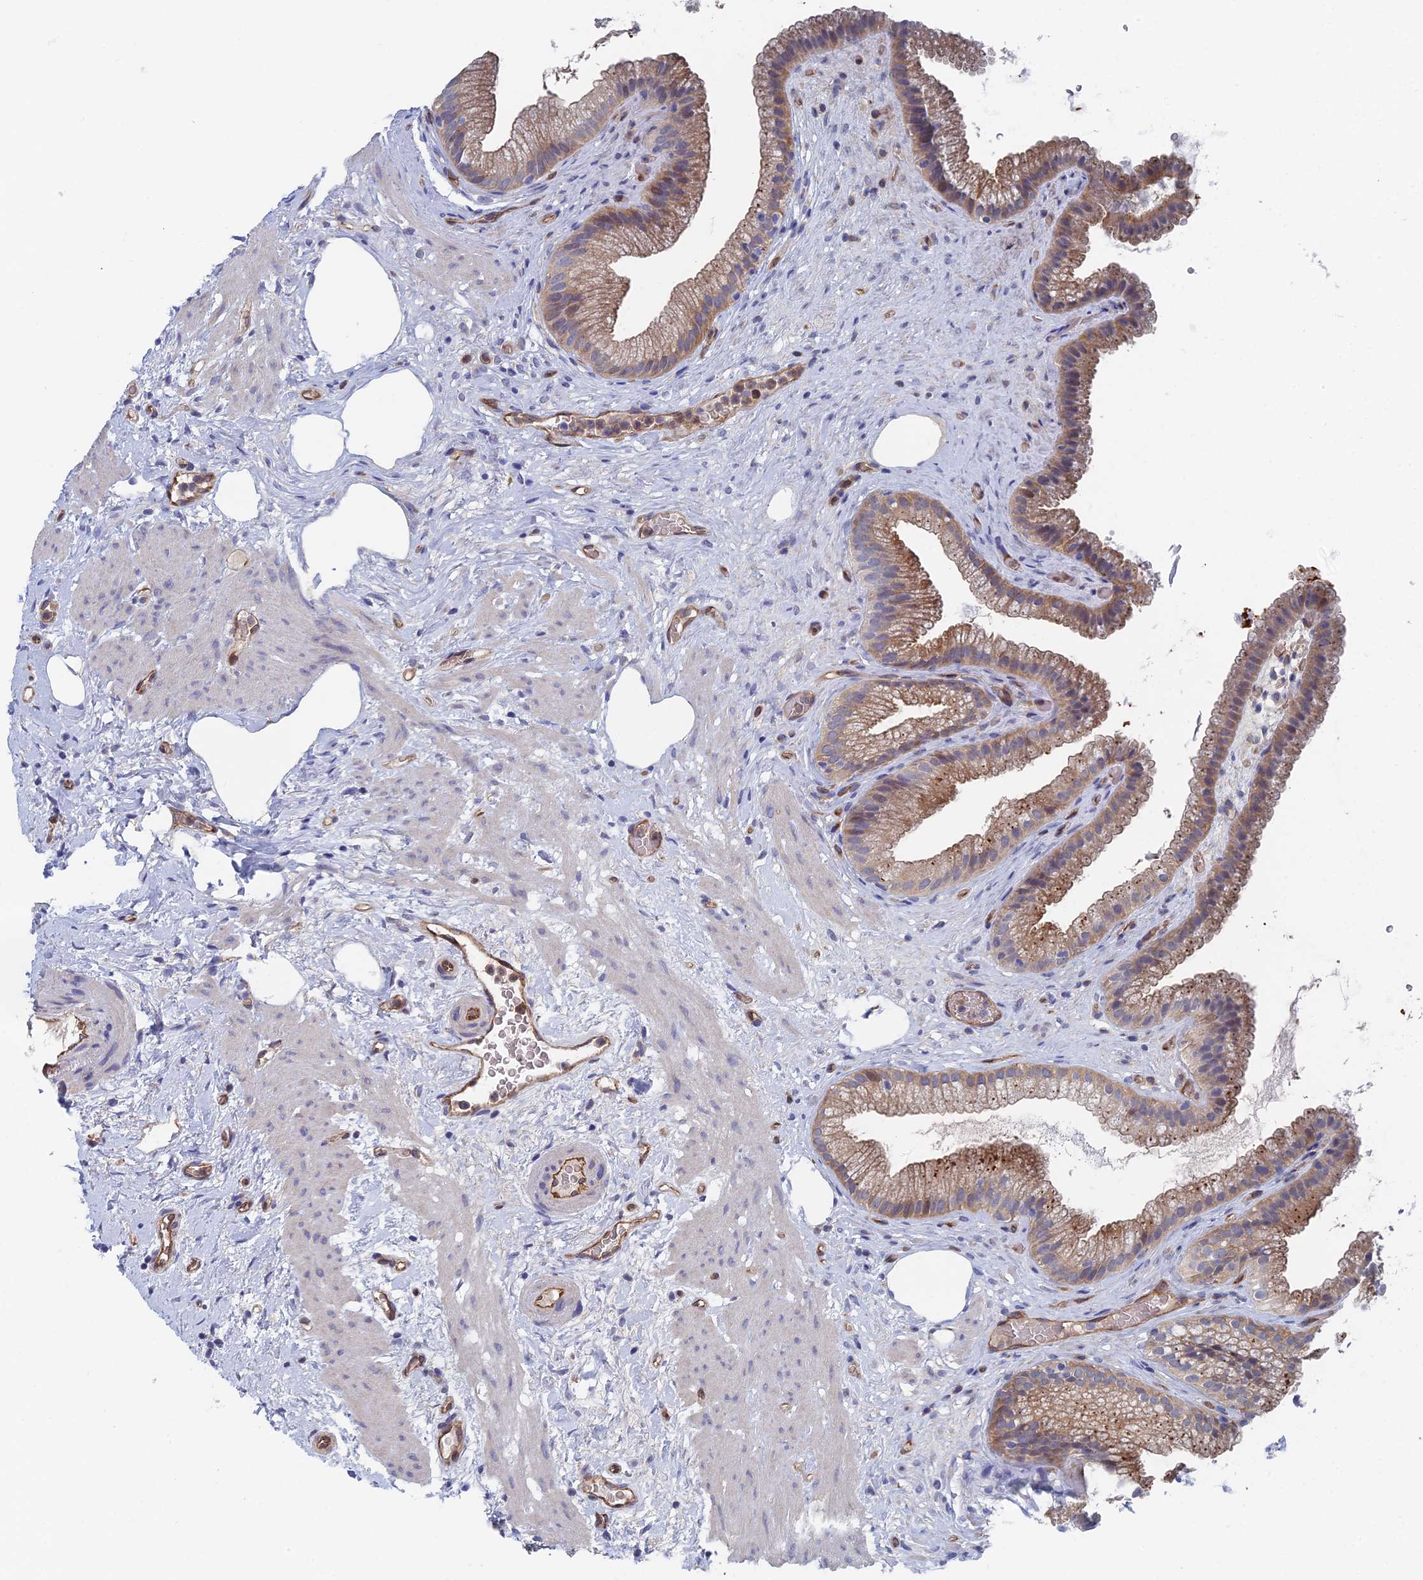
{"staining": {"intensity": "moderate", "quantity": ">75%", "location": "cytoplasmic/membranous"}, "tissue": "gallbladder", "cell_type": "Glandular cells", "image_type": "normal", "snomed": [{"axis": "morphology", "description": "Normal tissue, NOS"}, {"axis": "morphology", "description": "Inflammation, NOS"}, {"axis": "topography", "description": "Gallbladder"}], "caption": "A histopathology image of gallbladder stained for a protein shows moderate cytoplasmic/membranous brown staining in glandular cells. The protein is stained brown, and the nuclei are stained in blue (DAB (3,3'-diaminobenzidine) IHC with brightfield microscopy, high magnification).", "gene": "ARAP3", "patient": {"sex": "male", "age": 51}}